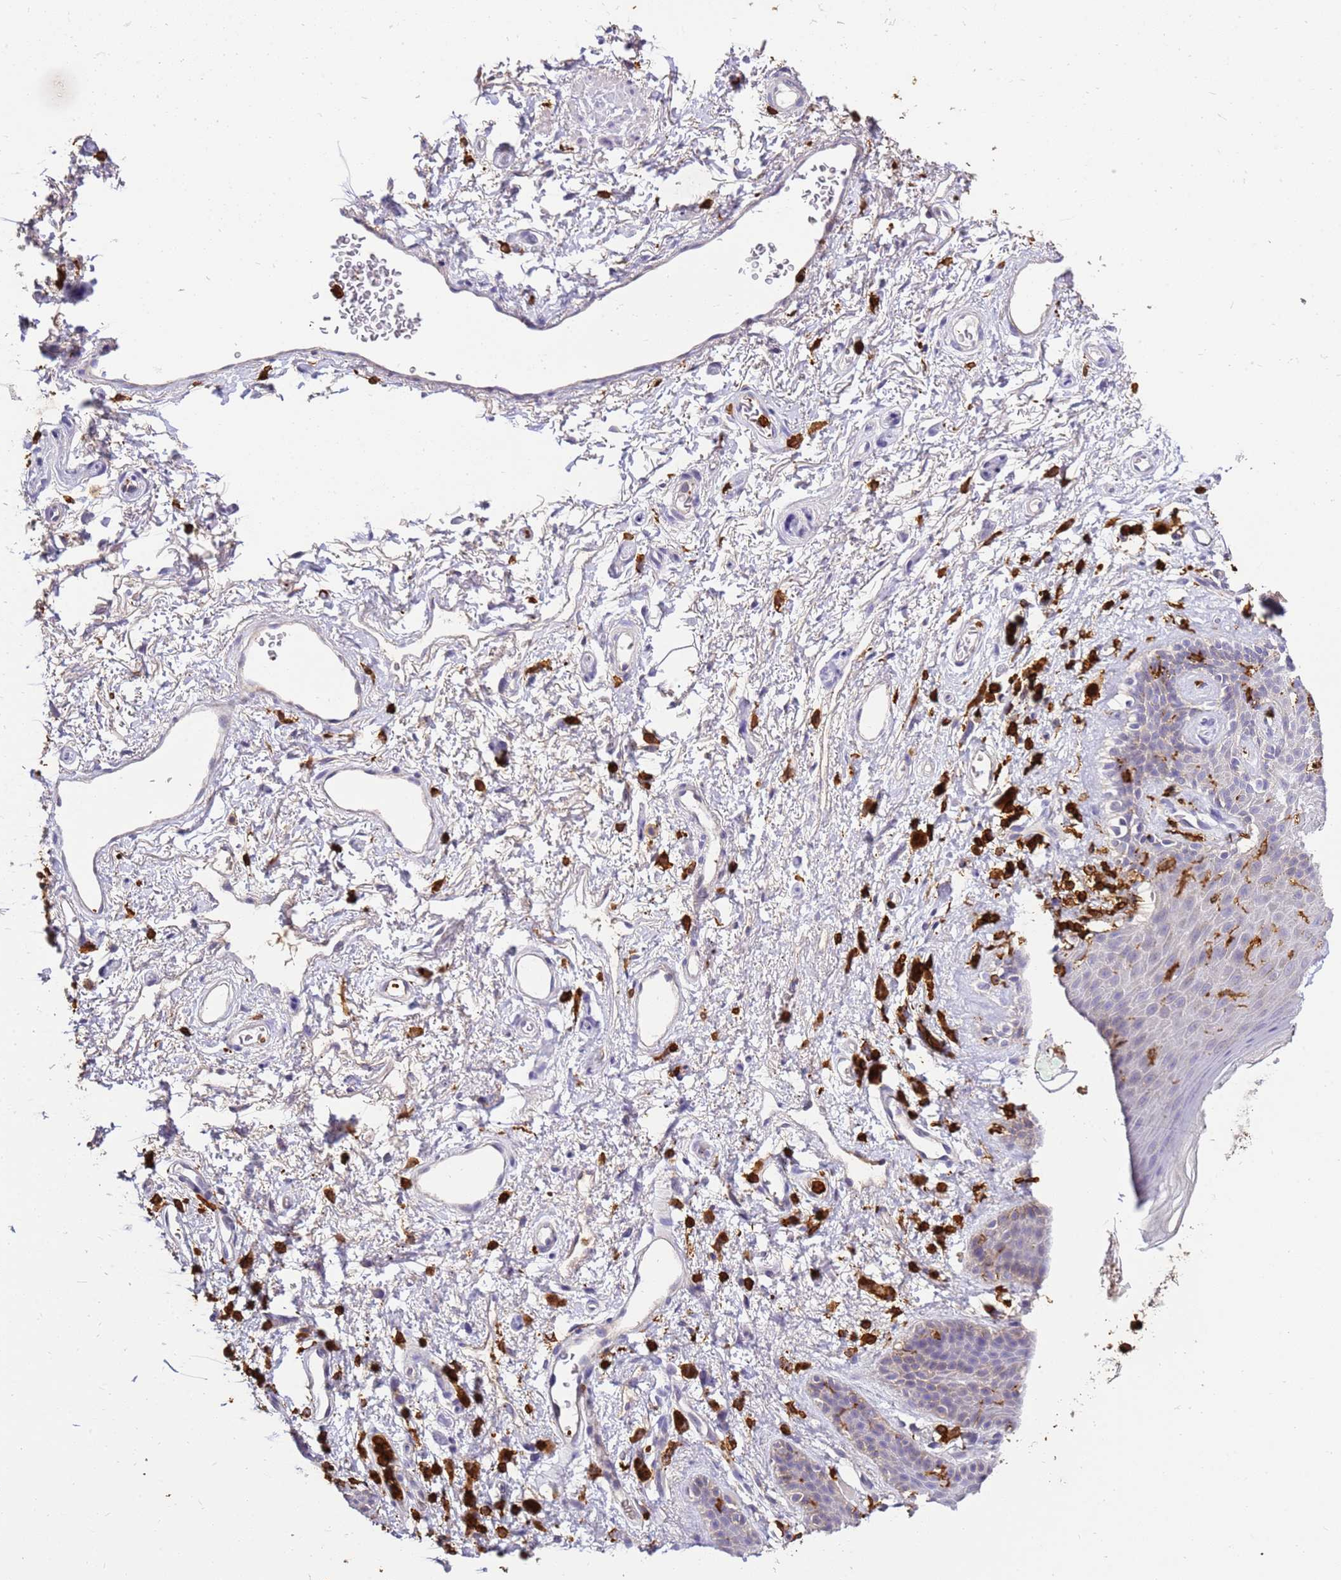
{"staining": {"intensity": "negative", "quantity": "none", "location": "none"}, "tissue": "skin", "cell_type": "Epidermal cells", "image_type": "normal", "snomed": [{"axis": "morphology", "description": "Normal tissue, NOS"}, {"axis": "topography", "description": "Anal"}], "caption": "Photomicrograph shows no protein positivity in epidermal cells of normal skin.", "gene": "CORO1A", "patient": {"sex": "female", "age": 46}}